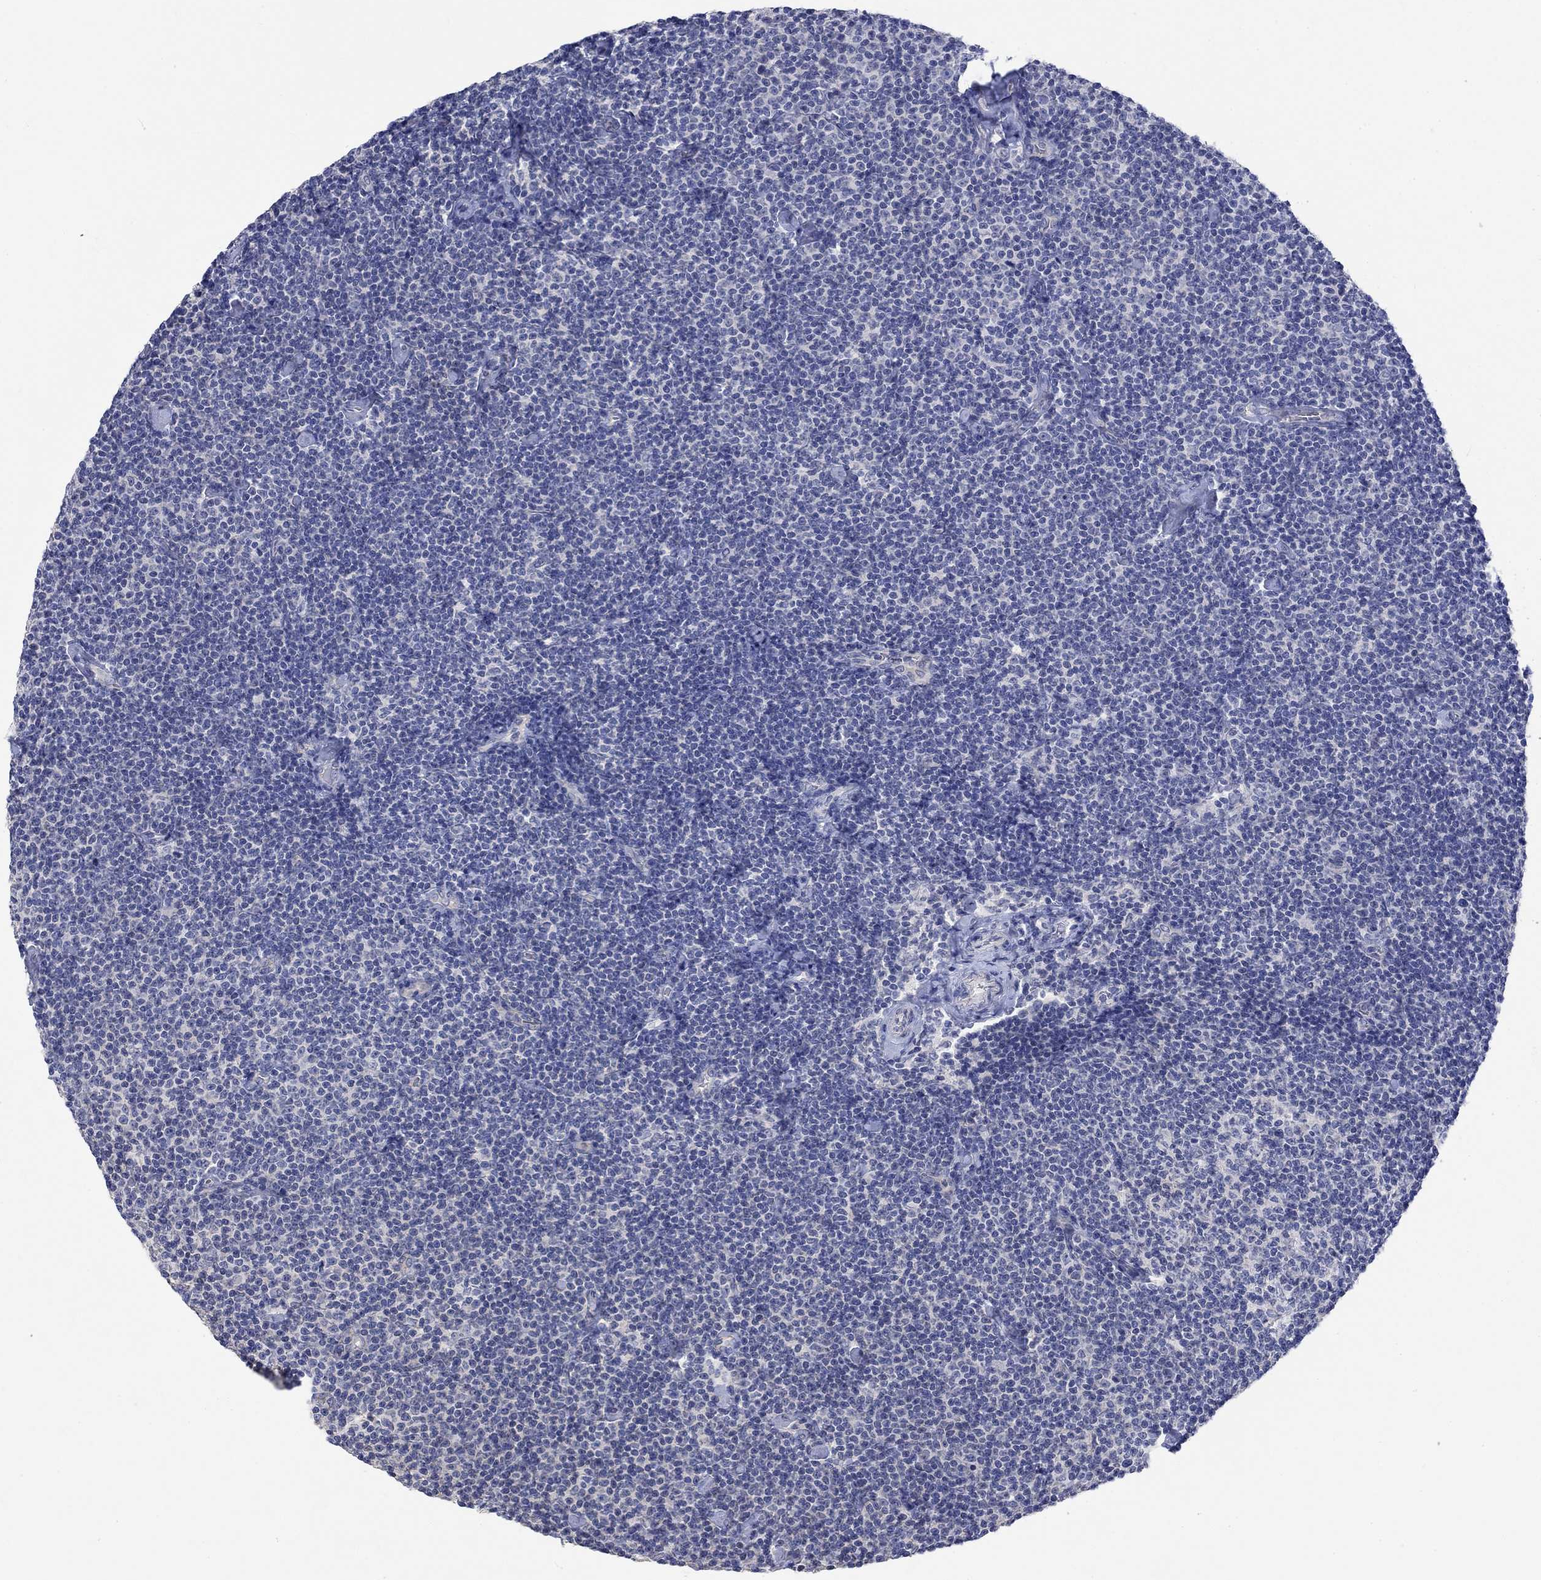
{"staining": {"intensity": "negative", "quantity": "none", "location": "none"}, "tissue": "lymphoma", "cell_type": "Tumor cells", "image_type": "cancer", "snomed": [{"axis": "morphology", "description": "Malignant lymphoma, non-Hodgkin's type, Low grade"}, {"axis": "topography", "description": "Lymph node"}], "caption": "The IHC micrograph has no significant staining in tumor cells of low-grade malignant lymphoma, non-Hodgkin's type tissue.", "gene": "AGRP", "patient": {"sex": "male", "age": 81}}